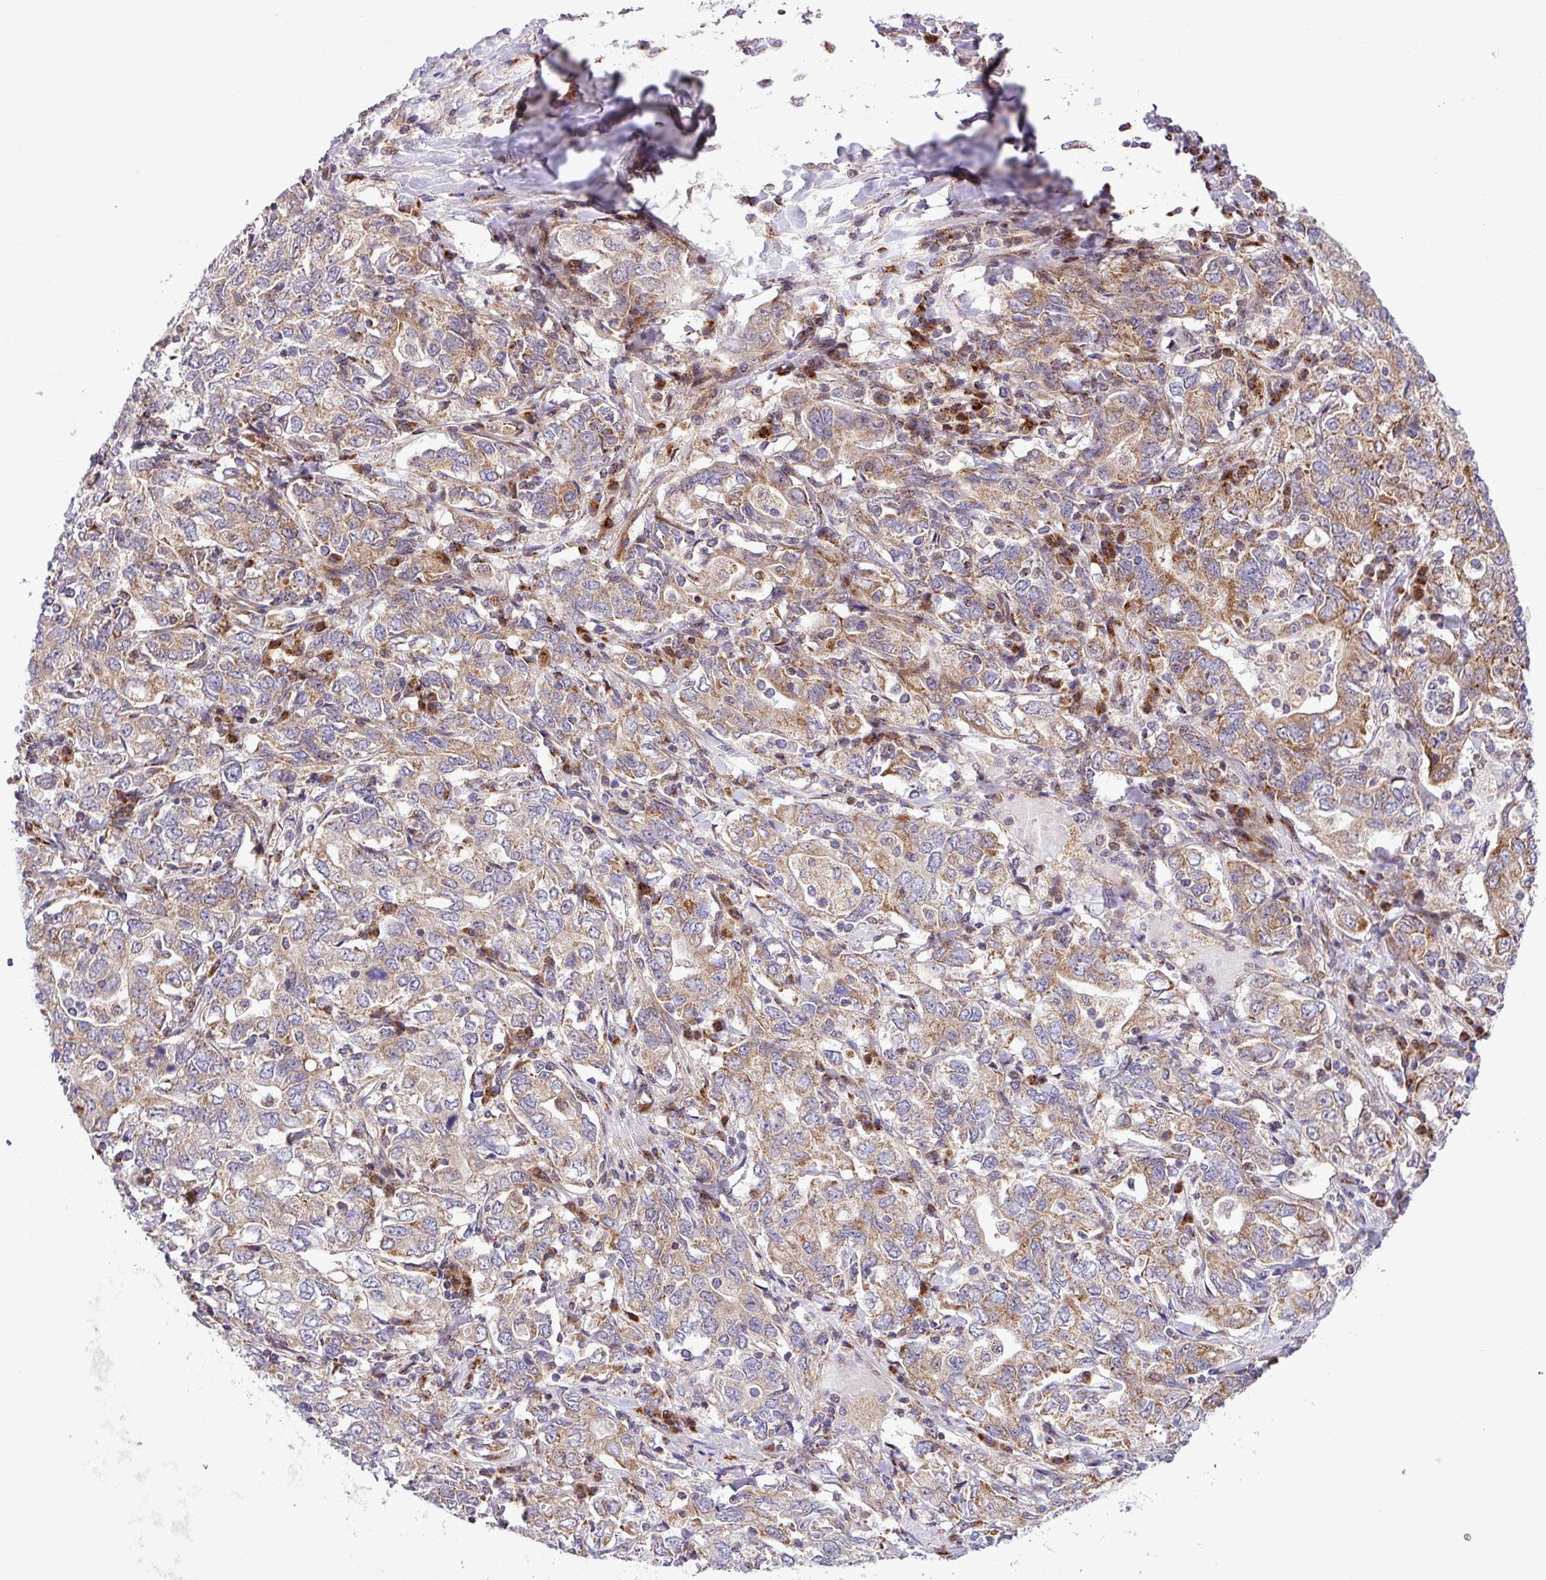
{"staining": {"intensity": "weak", "quantity": "25%-75%", "location": "cytoplasmic/membranous"}, "tissue": "stomach cancer", "cell_type": "Tumor cells", "image_type": "cancer", "snomed": [{"axis": "morphology", "description": "Adenocarcinoma, NOS"}, {"axis": "topography", "description": "Stomach, upper"}, {"axis": "topography", "description": "Stomach"}], "caption": "Immunohistochemistry (IHC) of stomach cancer (adenocarcinoma) exhibits low levels of weak cytoplasmic/membranous positivity in about 25%-75% of tumor cells.", "gene": "B3GNT9", "patient": {"sex": "male", "age": 62}}